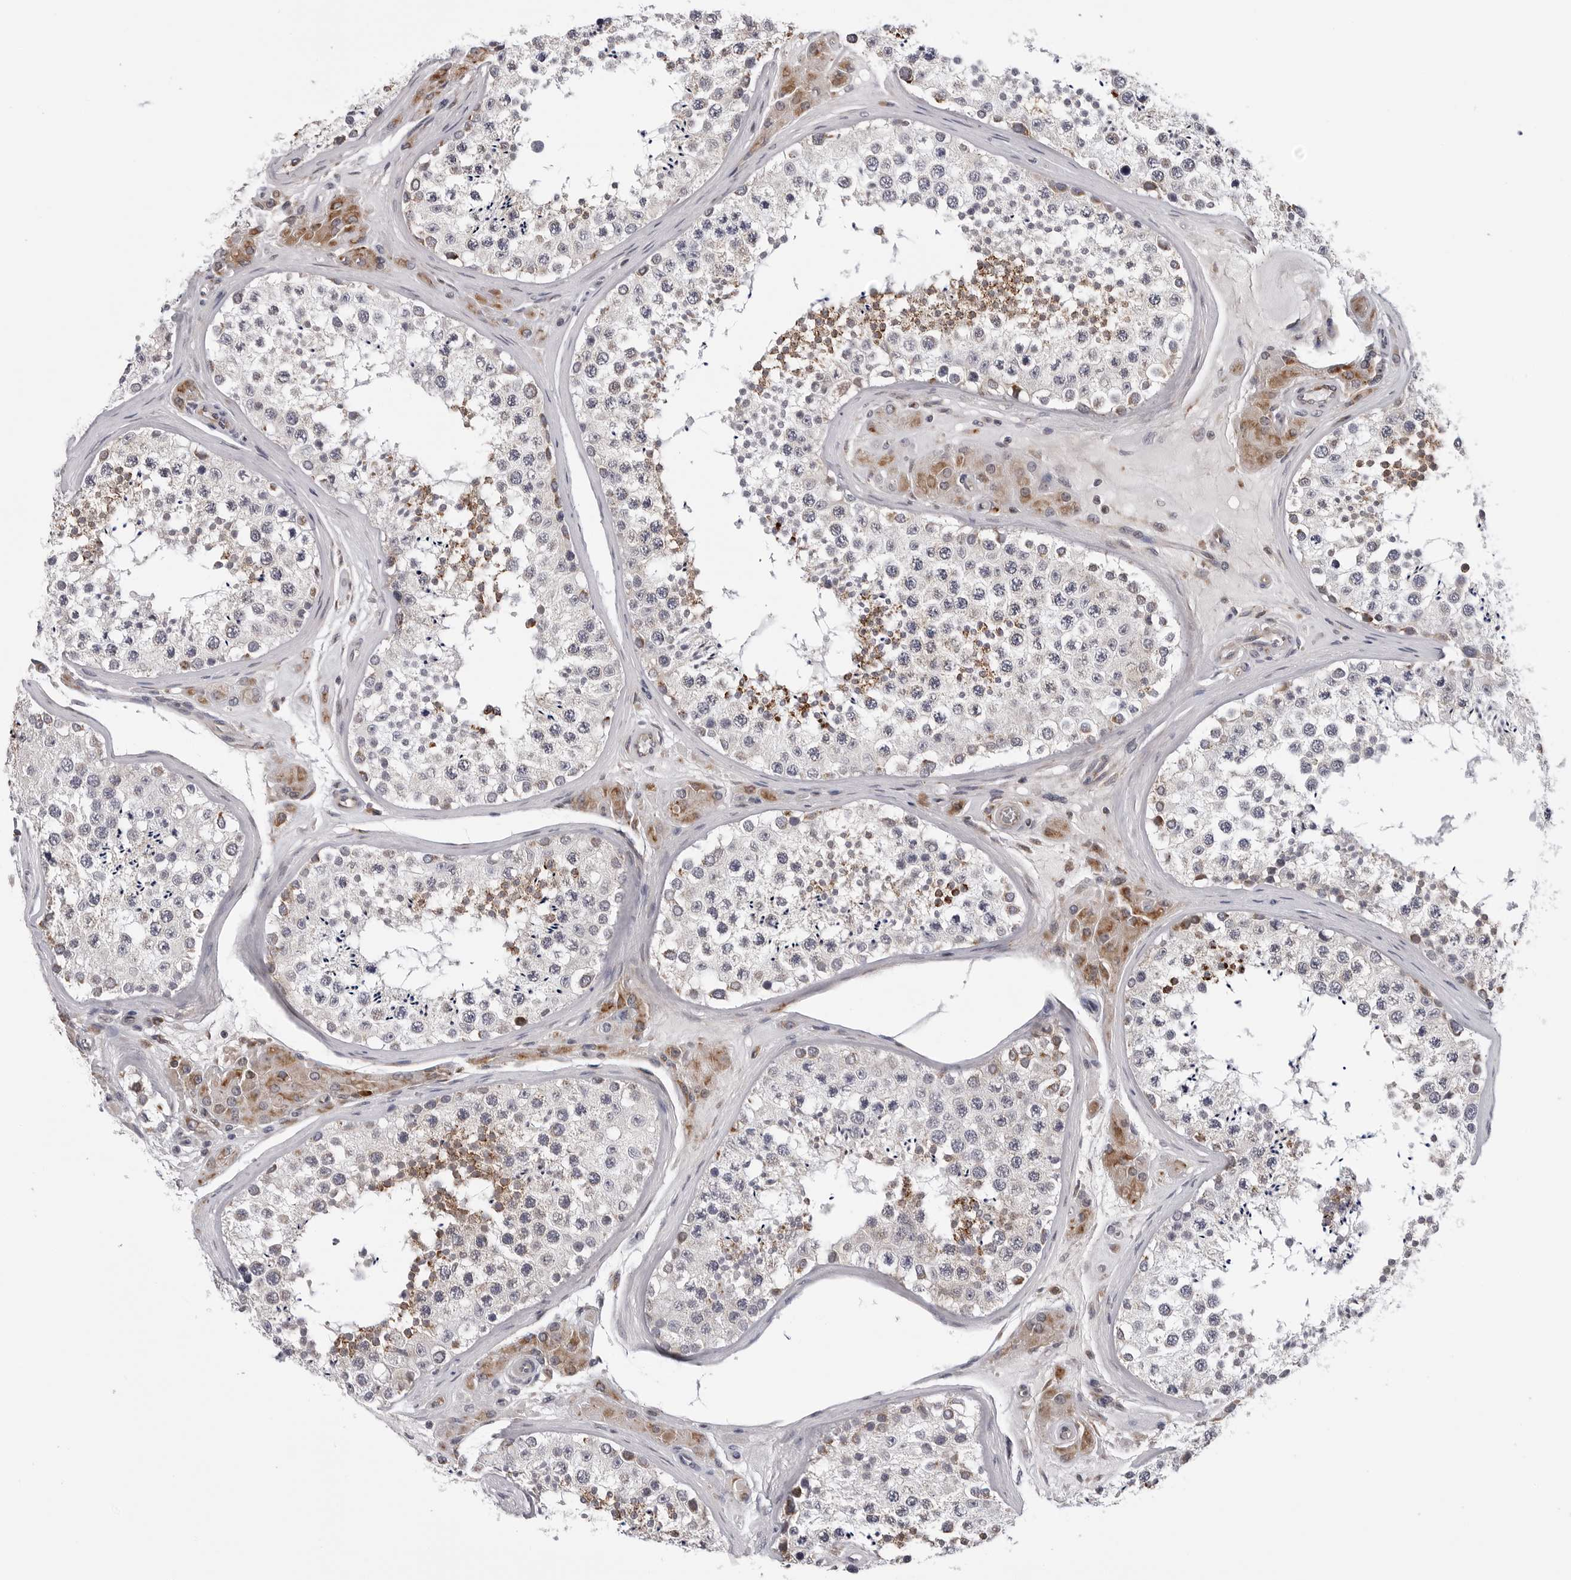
{"staining": {"intensity": "moderate", "quantity": "<25%", "location": "cytoplasmic/membranous"}, "tissue": "testis", "cell_type": "Cells in seminiferous ducts", "image_type": "normal", "snomed": [{"axis": "morphology", "description": "Normal tissue, NOS"}, {"axis": "topography", "description": "Testis"}], "caption": "Testis stained with a protein marker reveals moderate staining in cells in seminiferous ducts.", "gene": "CDK20", "patient": {"sex": "male", "age": 46}}